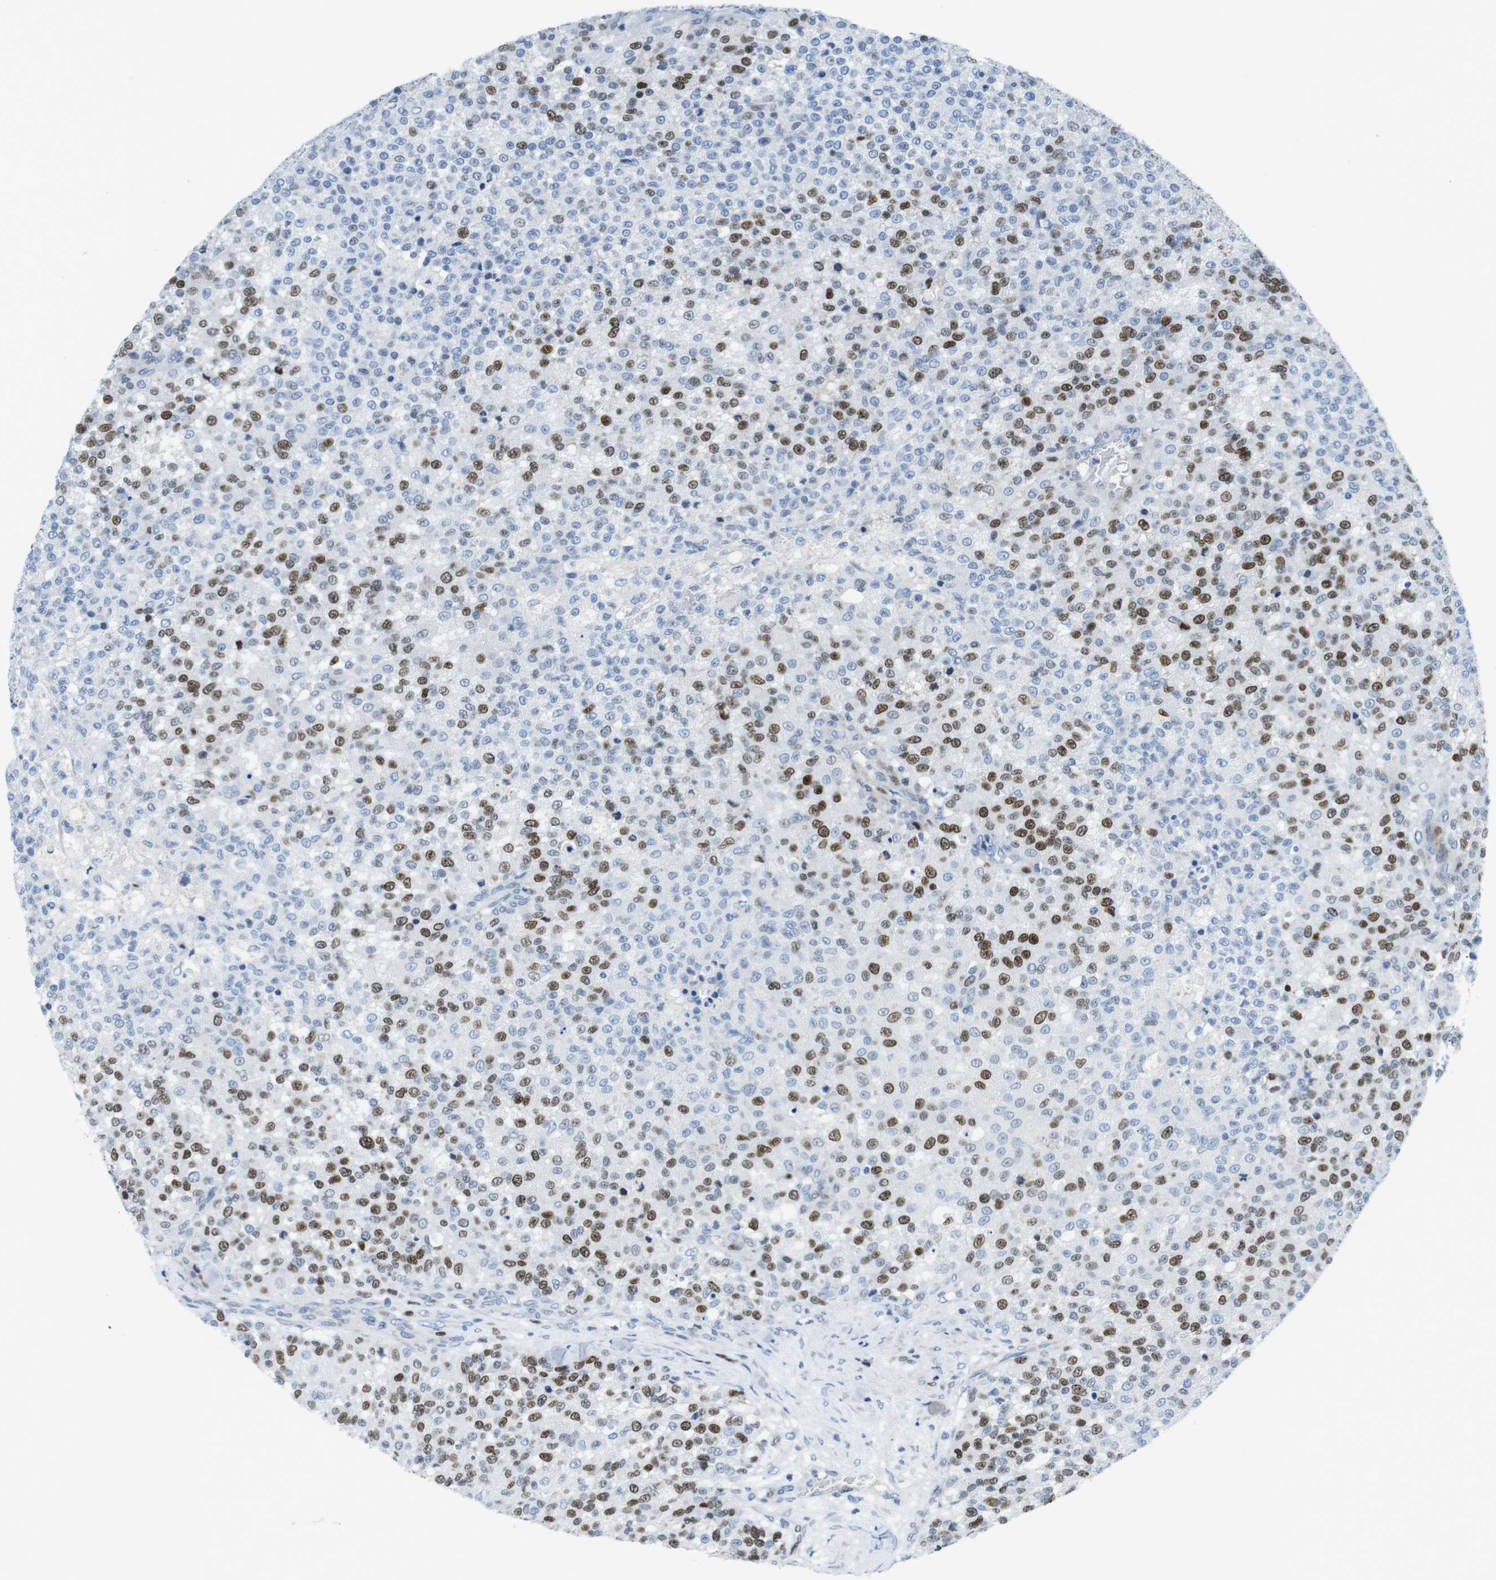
{"staining": {"intensity": "moderate", "quantity": ">75%", "location": "nuclear"}, "tissue": "testis cancer", "cell_type": "Tumor cells", "image_type": "cancer", "snomed": [{"axis": "morphology", "description": "Seminoma, NOS"}, {"axis": "topography", "description": "Testis"}], "caption": "Moderate nuclear expression is seen in approximately >75% of tumor cells in testis cancer (seminoma).", "gene": "CHAF1A", "patient": {"sex": "male", "age": 59}}